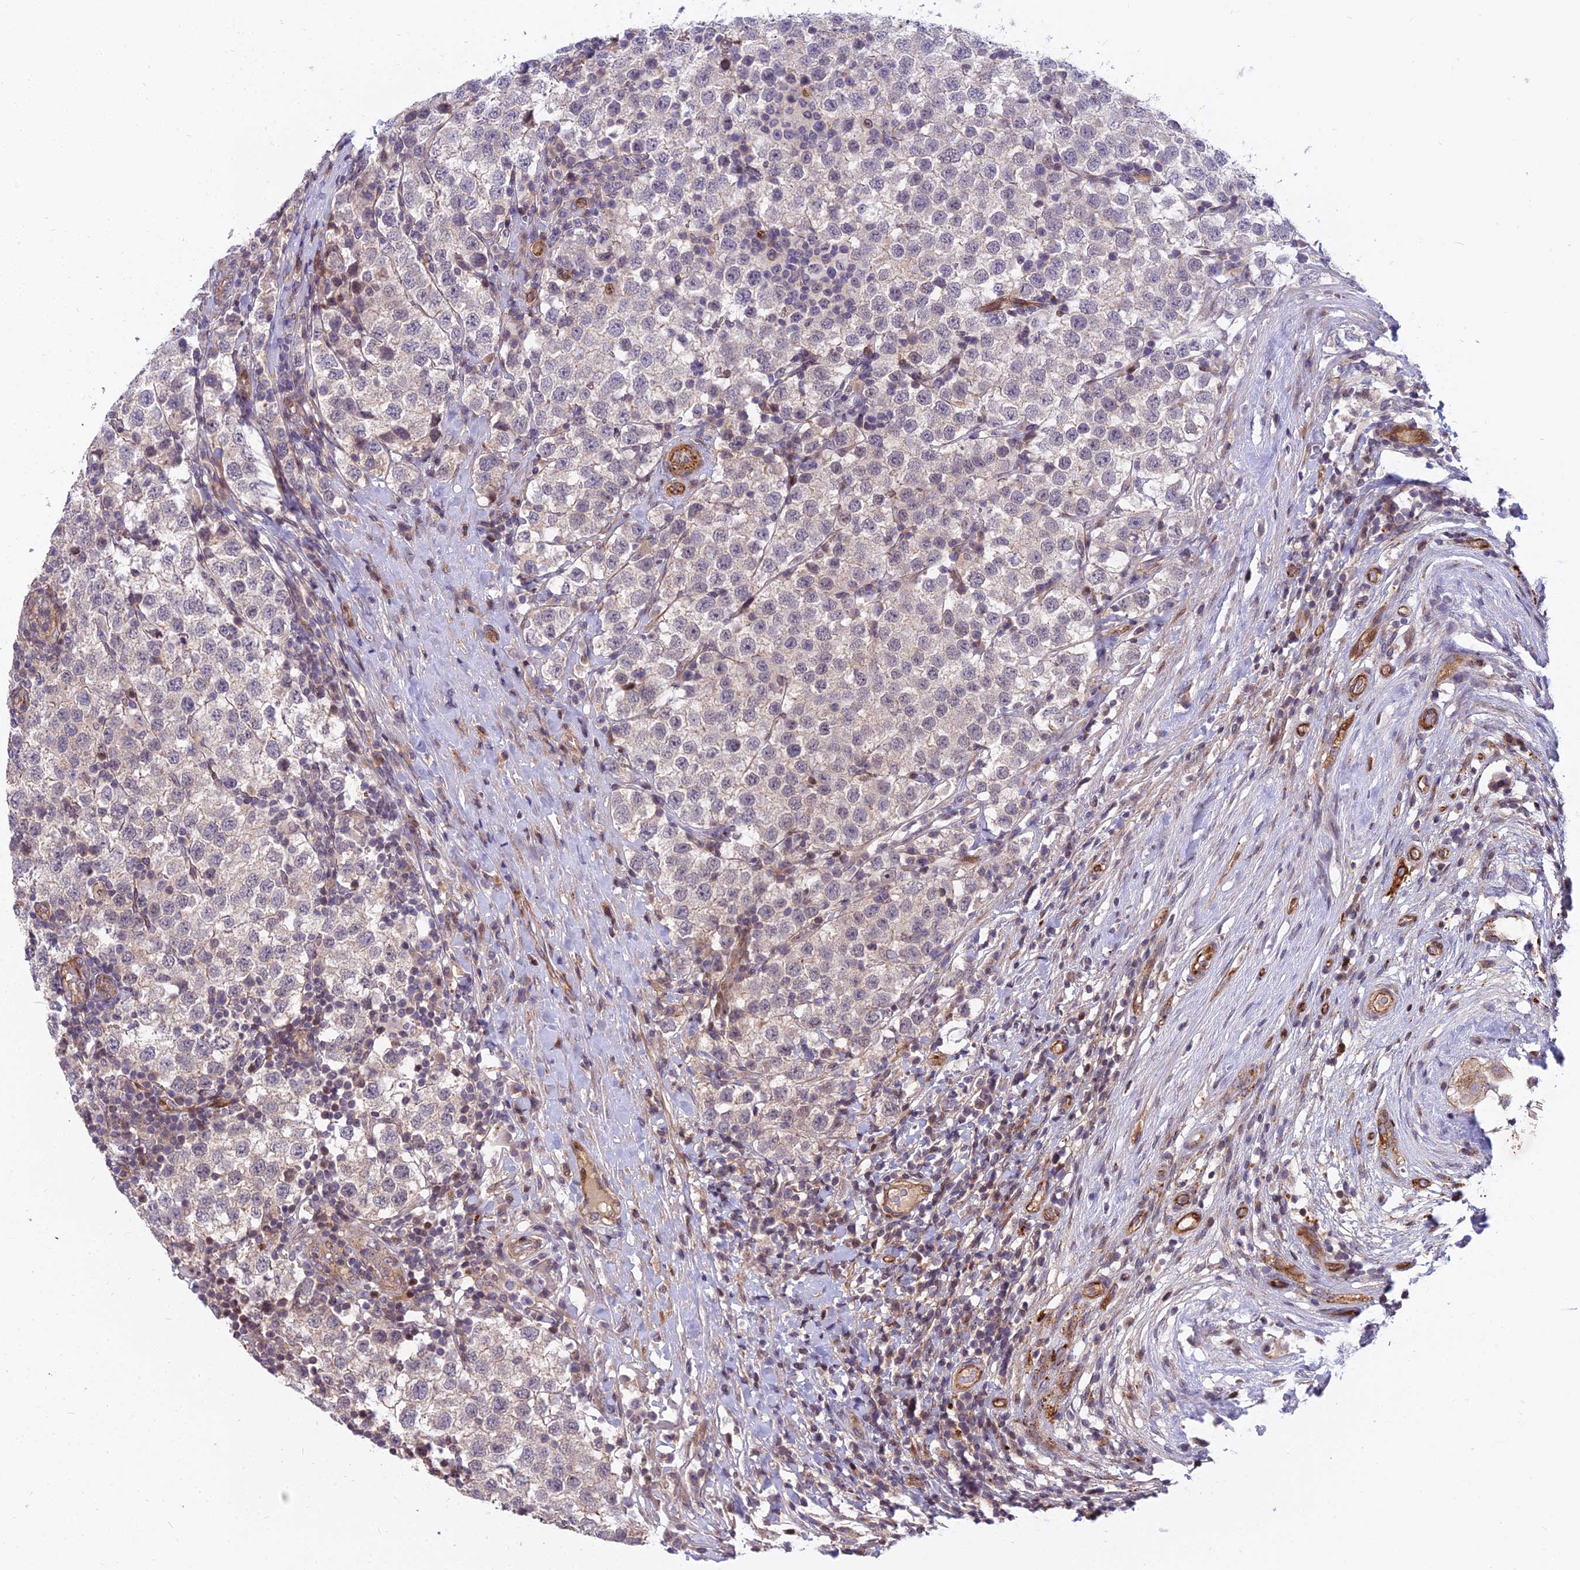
{"staining": {"intensity": "negative", "quantity": "none", "location": "none"}, "tissue": "testis cancer", "cell_type": "Tumor cells", "image_type": "cancer", "snomed": [{"axis": "morphology", "description": "Seminoma, NOS"}, {"axis": "topography", "description": "Testis"}], "caption": "Tumor cells show no significant protein positivity in testis cancer (seminoma).", "gene": "GLYATL3", "patient": {"sex": "male", "age": 34}}